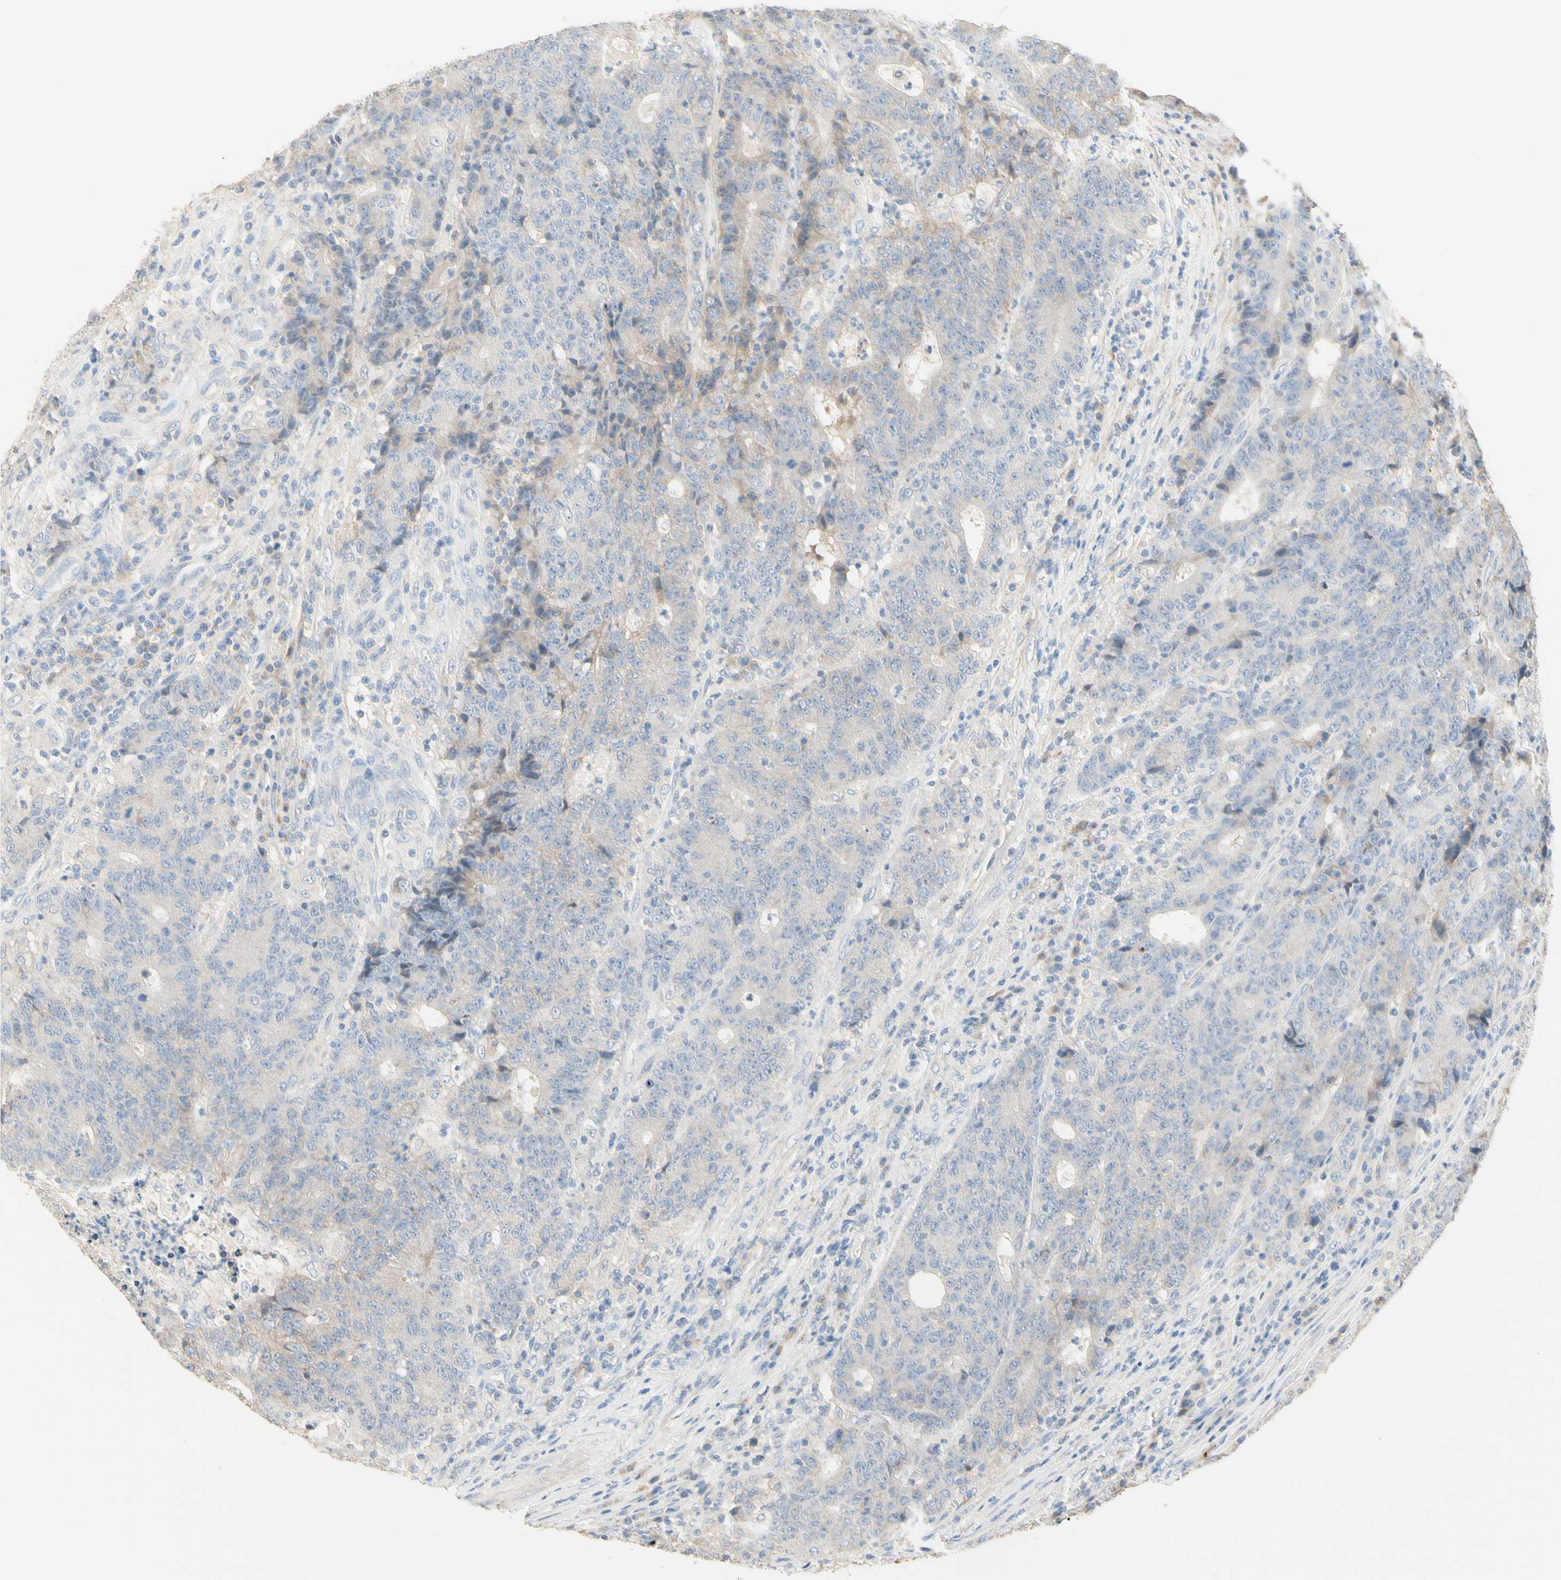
{"staining": {"intensity": "weak", "quantity": "<25%", "location": "cytoplasmic/membranous"}, "tissue": "colorectal cancer", "cell_type": "Tumor cells", "image_type": "cancer", "snomed": [{"axis": "morphology", "description": "Normal tissue, NOS"}, {"axis": "morphology", "description": "Adenocarcinoma, NOS"}, {"axis": "topography", "description": "Colon"}], "caption": "Colorectal cancer was stained to show a protein in brown. There is no significant staining in tumor cells. Nuclei are stained in blue.", "gene": "NECTIN4", "patient": {"sex": "female", "age": 75}}